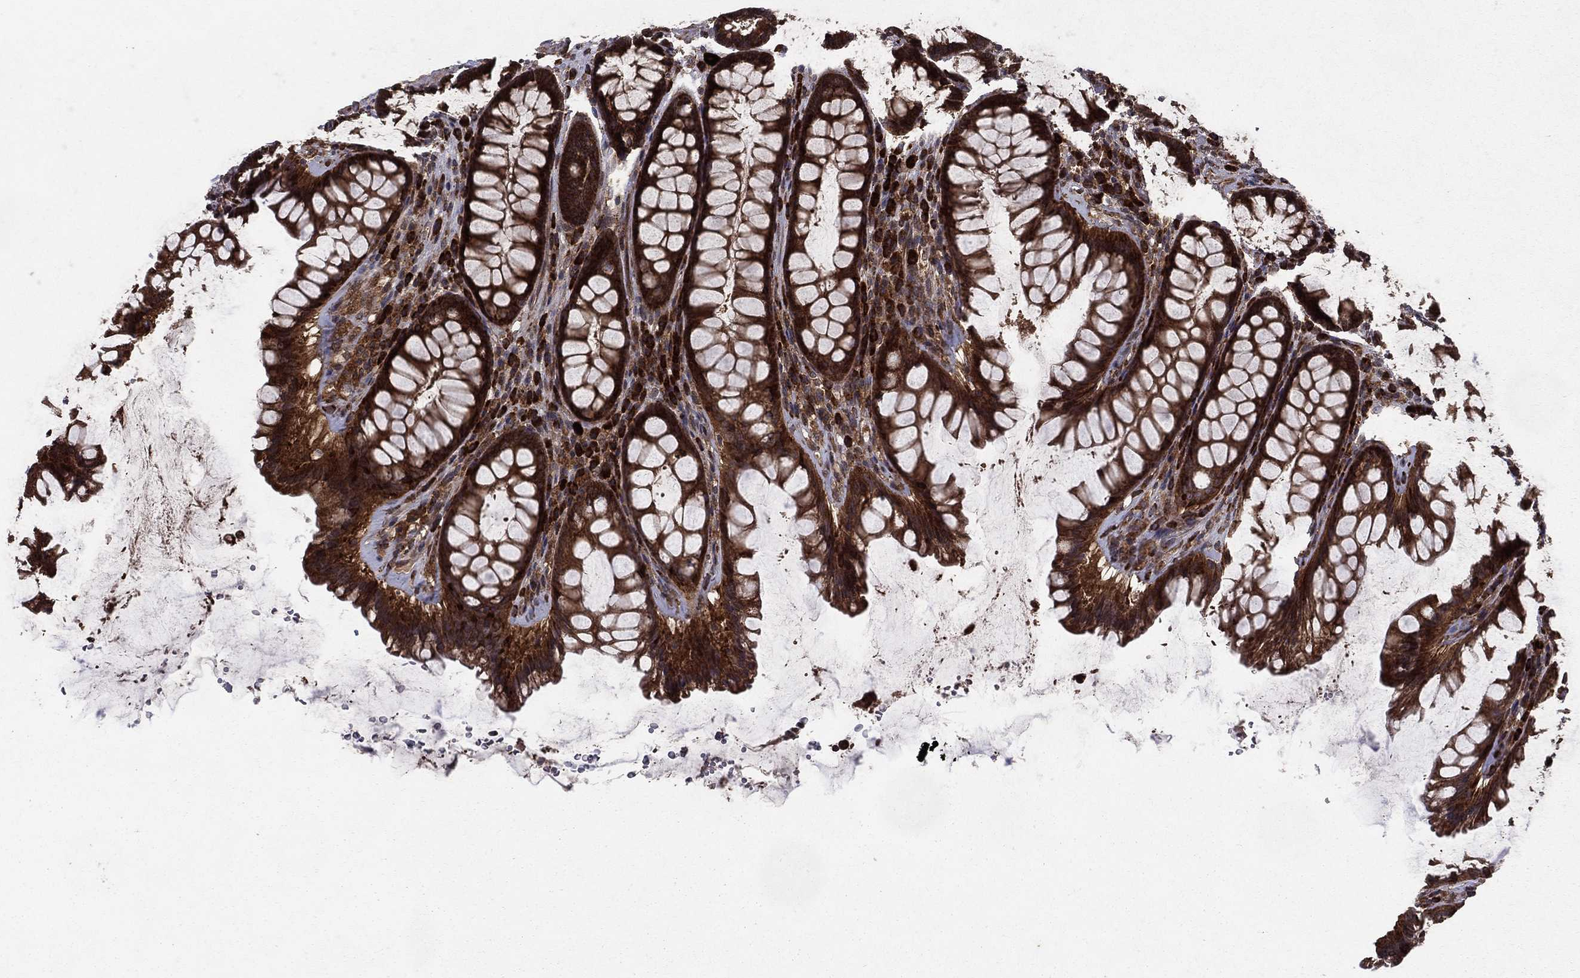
{"staining": {"intensity": "strong", "quantity": ">75%", "location": "cytoplasmic/membranous"}, "tissue": "rectum", "cell_type": "Glandular cells", "image_type": "normal", "snomed": [{"axis": "morphology", "description": "Normal tissue, NOS"}, {"axis": "topography", "description": "Rectum"}], "caption": "This micrograph demonstrates IHC staining of normal human rectum, with high strong cytoplasmic/membranous staining in about >75% of glandular cells.", "gene": "BABAM2", "patient": {"sex": "male", "age": 72}}